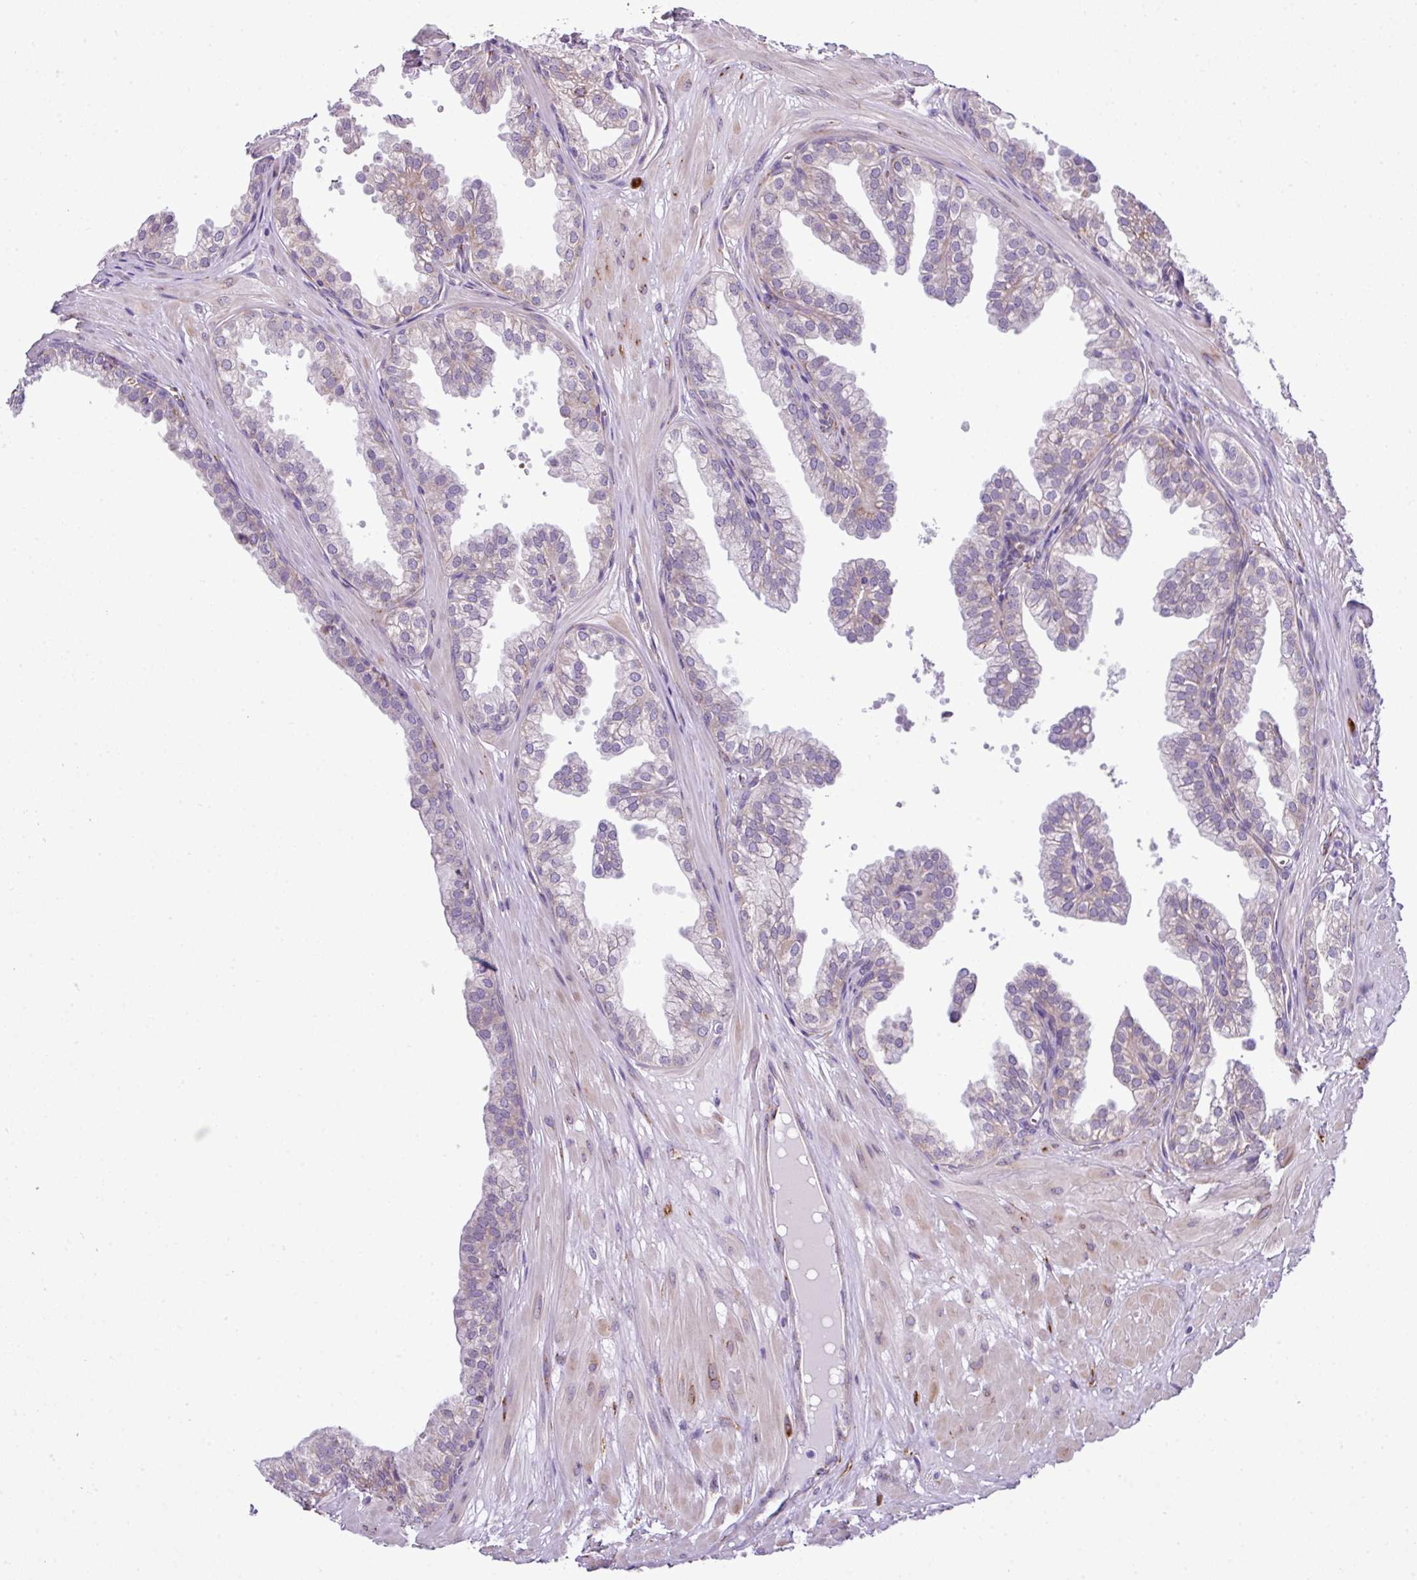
{"staining": {"intensity": "weak", "quantity": "<25%", "location": "cytoplasmic/membranous"}, "tissue": "prostate", "cell_type": "Glandular cells", "image_type": "normal", "snomed": [{"axis": "morphology", "description": "Normal tissue, NOS"}, {"axis": "topography", "description": "Prostate"}, {"axis": "topography", "description": "Peripheral nerve tissue"}], "caption": "Immunohistochemistry photomicrograph of unremarkable human prostate stained for a protein (brown), which demonstrates no positivity in glandular cells. Nuclei are stained in blue.", "gene": "CFAP97", "patient": {"sex": "male", "age": 55}}